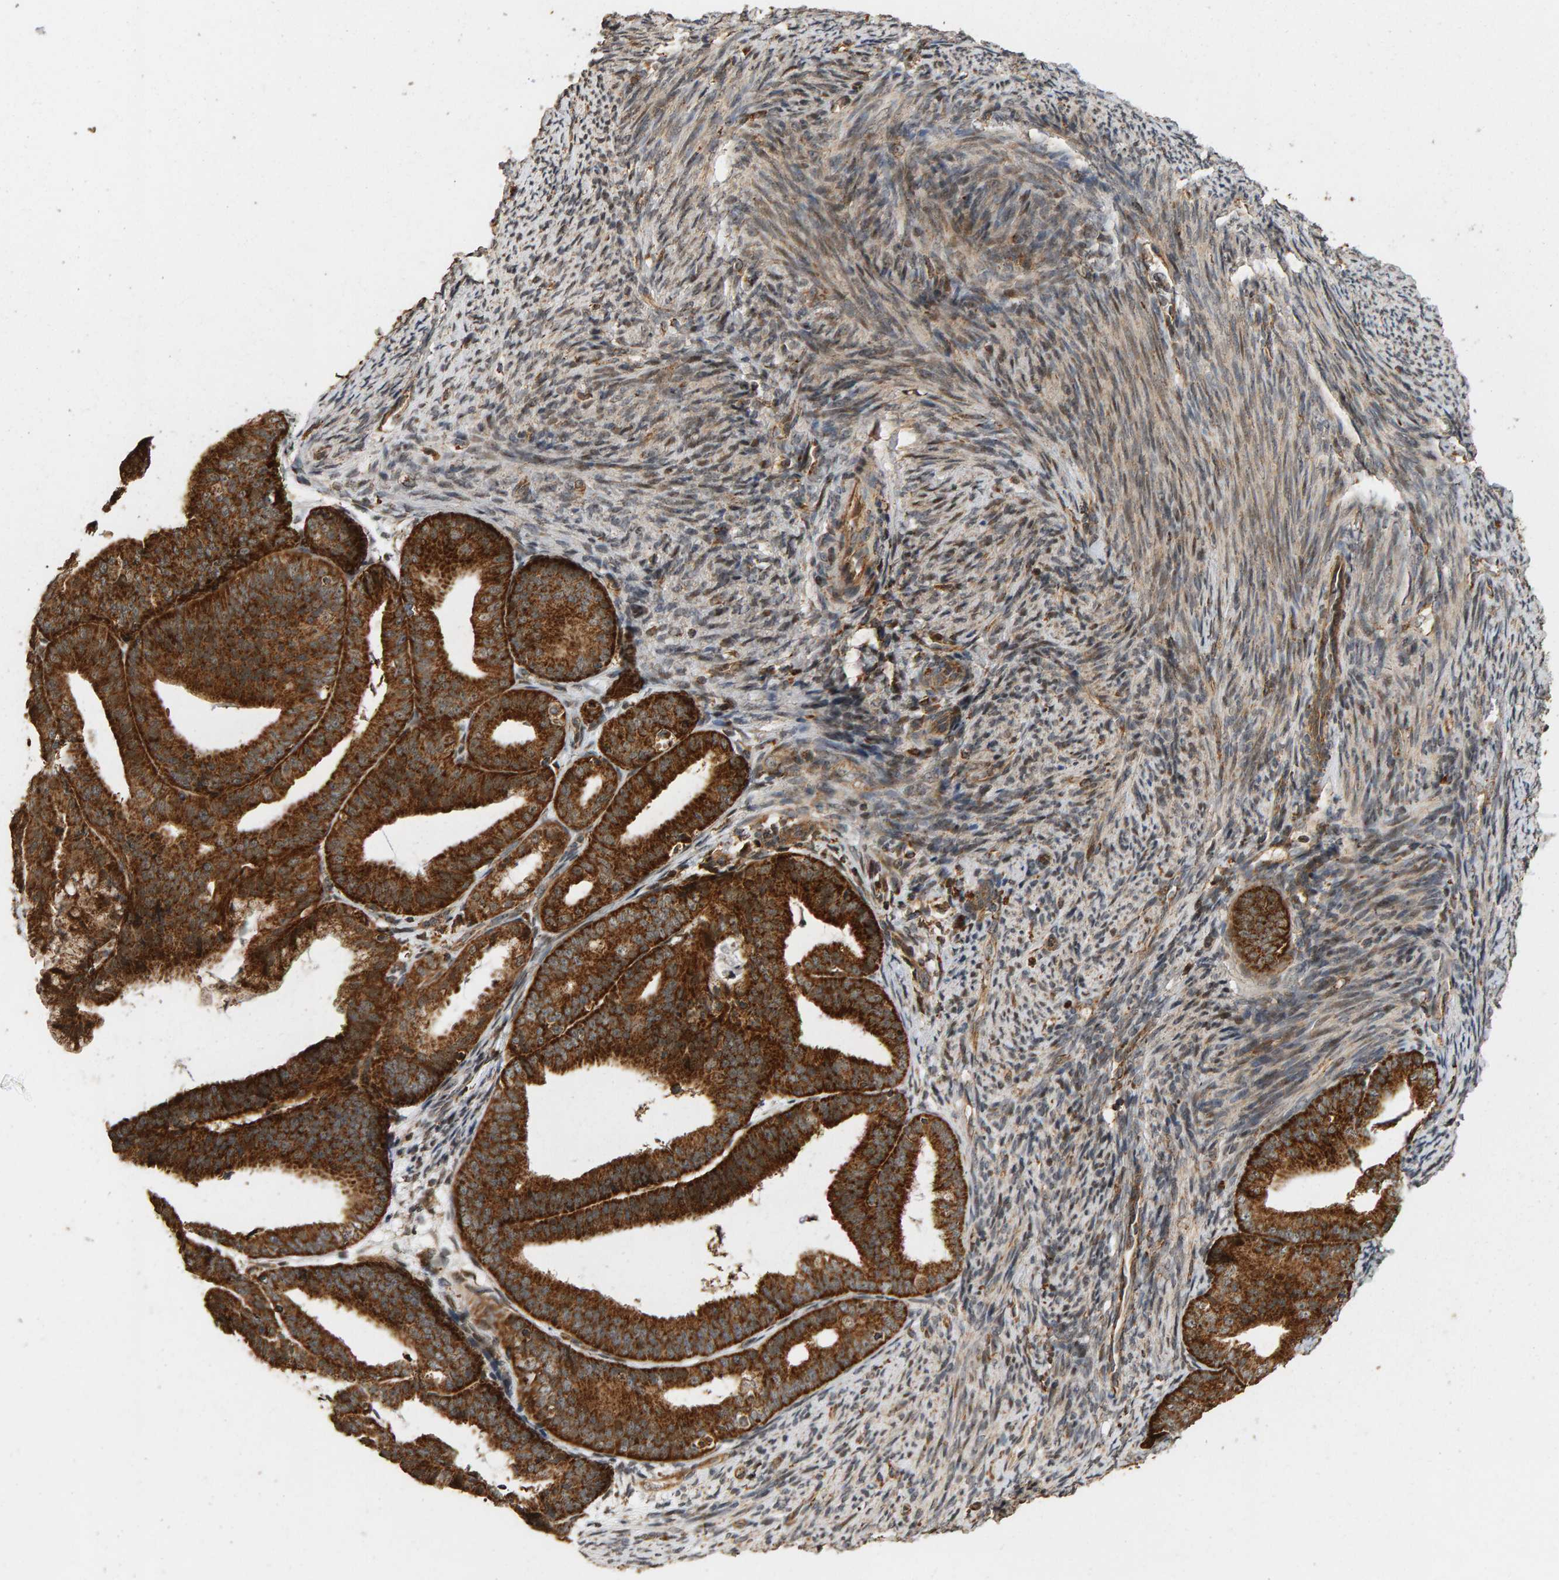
{"staining": {"intensity": "strong", "quantity": ">75%", "location": "cytoplasmic/membranous"}, "tissue": "endometrial cancer", "cell_type": "Tumor cells", "image_type": "cancer", "snomed": [{"axis": "morphology", "description": "Adenocarcinoma, NOS"}, {"axis": "topography", "description": "Endometrium"}], "caption": "An IHC micrograph of neoplastic tissue is shown. Protein staining in brown highlights strong cytoplasmic/membranous positivity in endometrial adenocarcinoma within tumor cells. (IHC, brightfield microscopy, high magnification).", "gene": "GSTK1", "patient": {"sex": "female", "age": 63}}